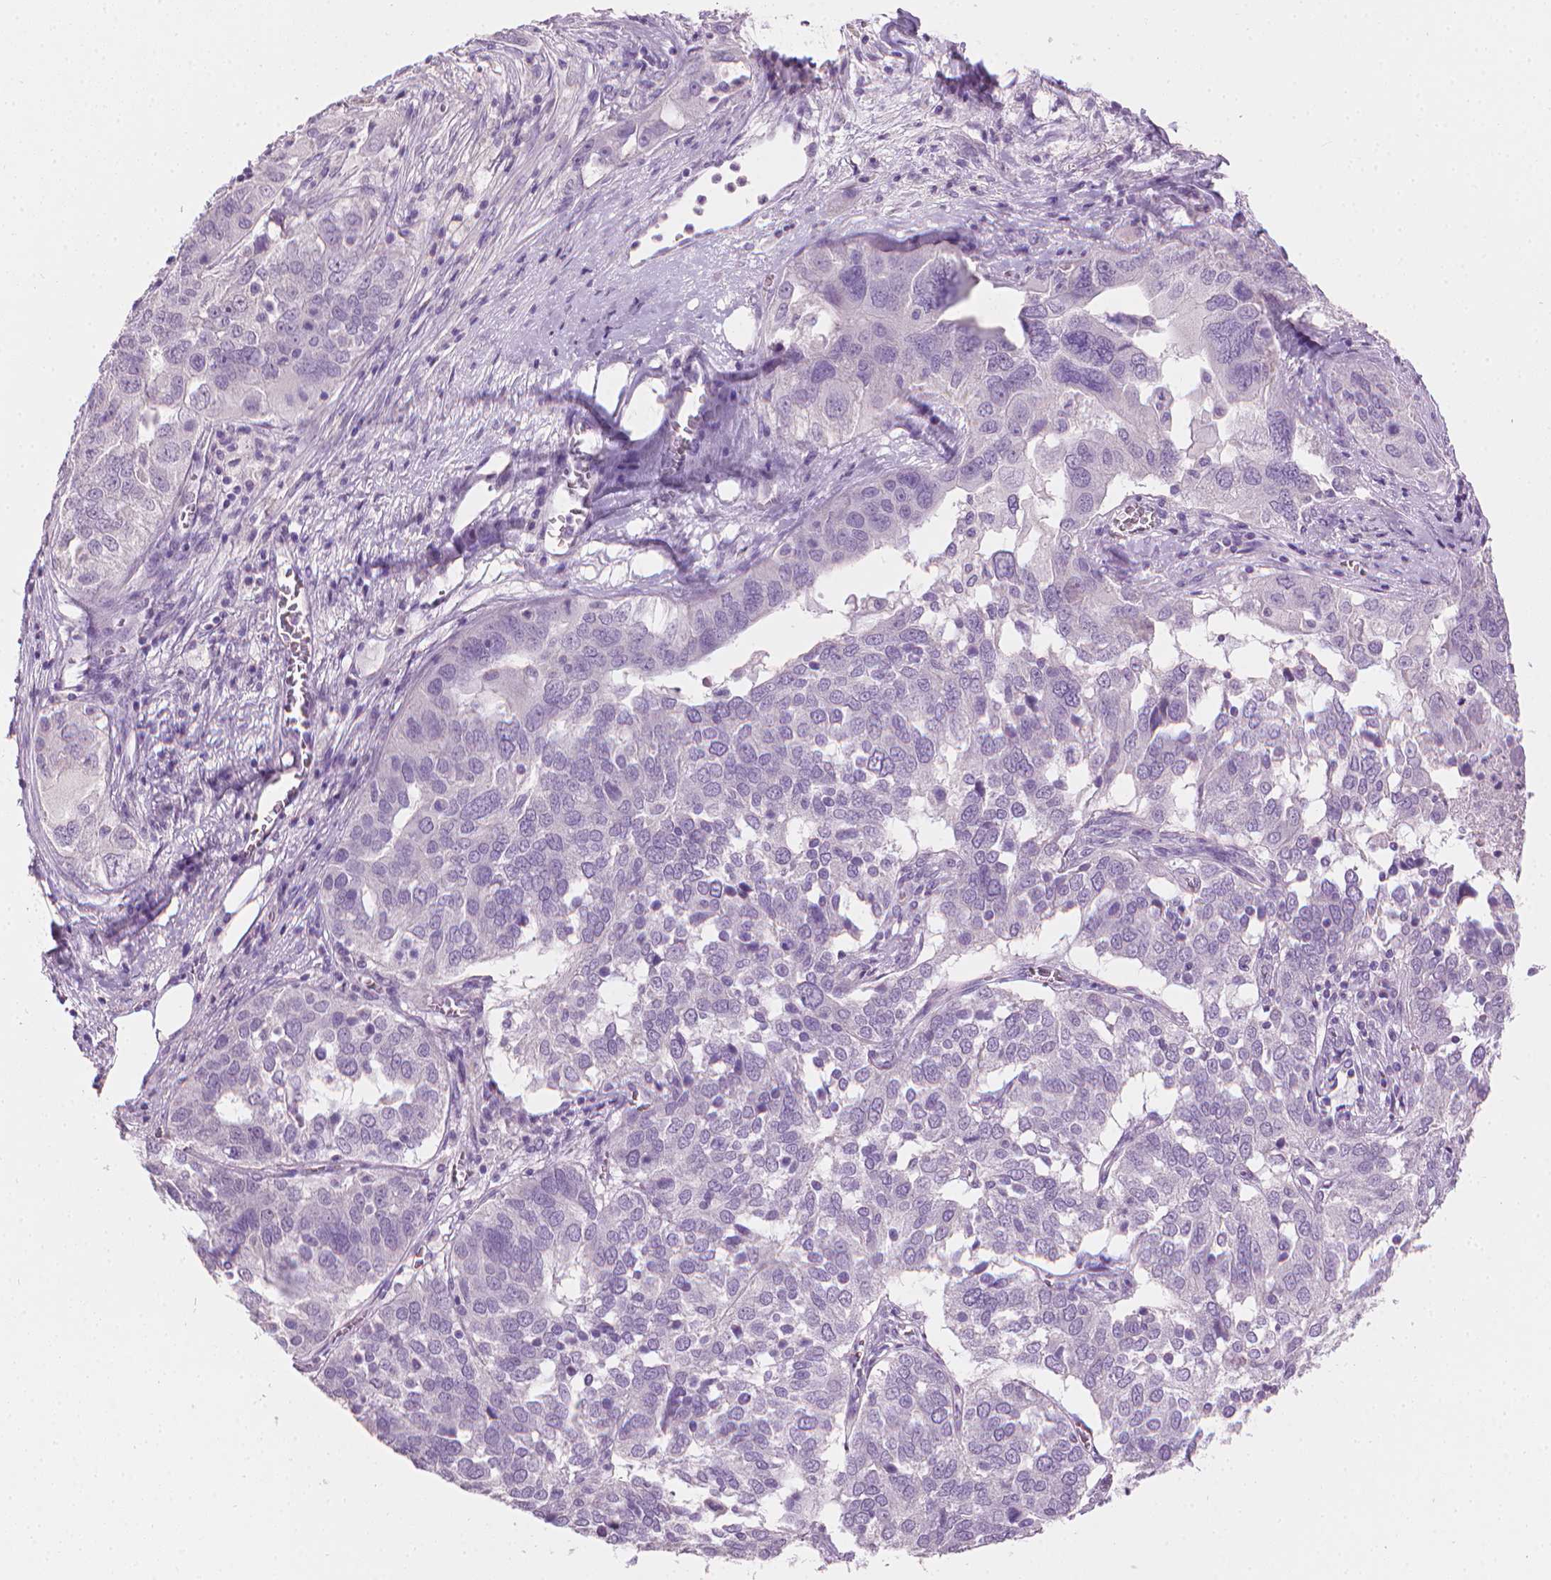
{"staining": {"intensity": "negative", "quantity": "none", "location": "none"}, "tissue": "ovarian cancer", "cell_type": "Tumor cells", "image_type": "cancer", "snomed": [{"axis": "morphology", "description": "Carcinoma, endometroid"}, {"axis": "topography", "description": "Soft tissue"}, {"axis": "topography", "description": "Ovary"}], "caption": "An image of human ovarian endometroid carcinoma is negative for staining in tumor cells.", "gene": "MLANA", "patient": {"sex": "female", "age": 52}}